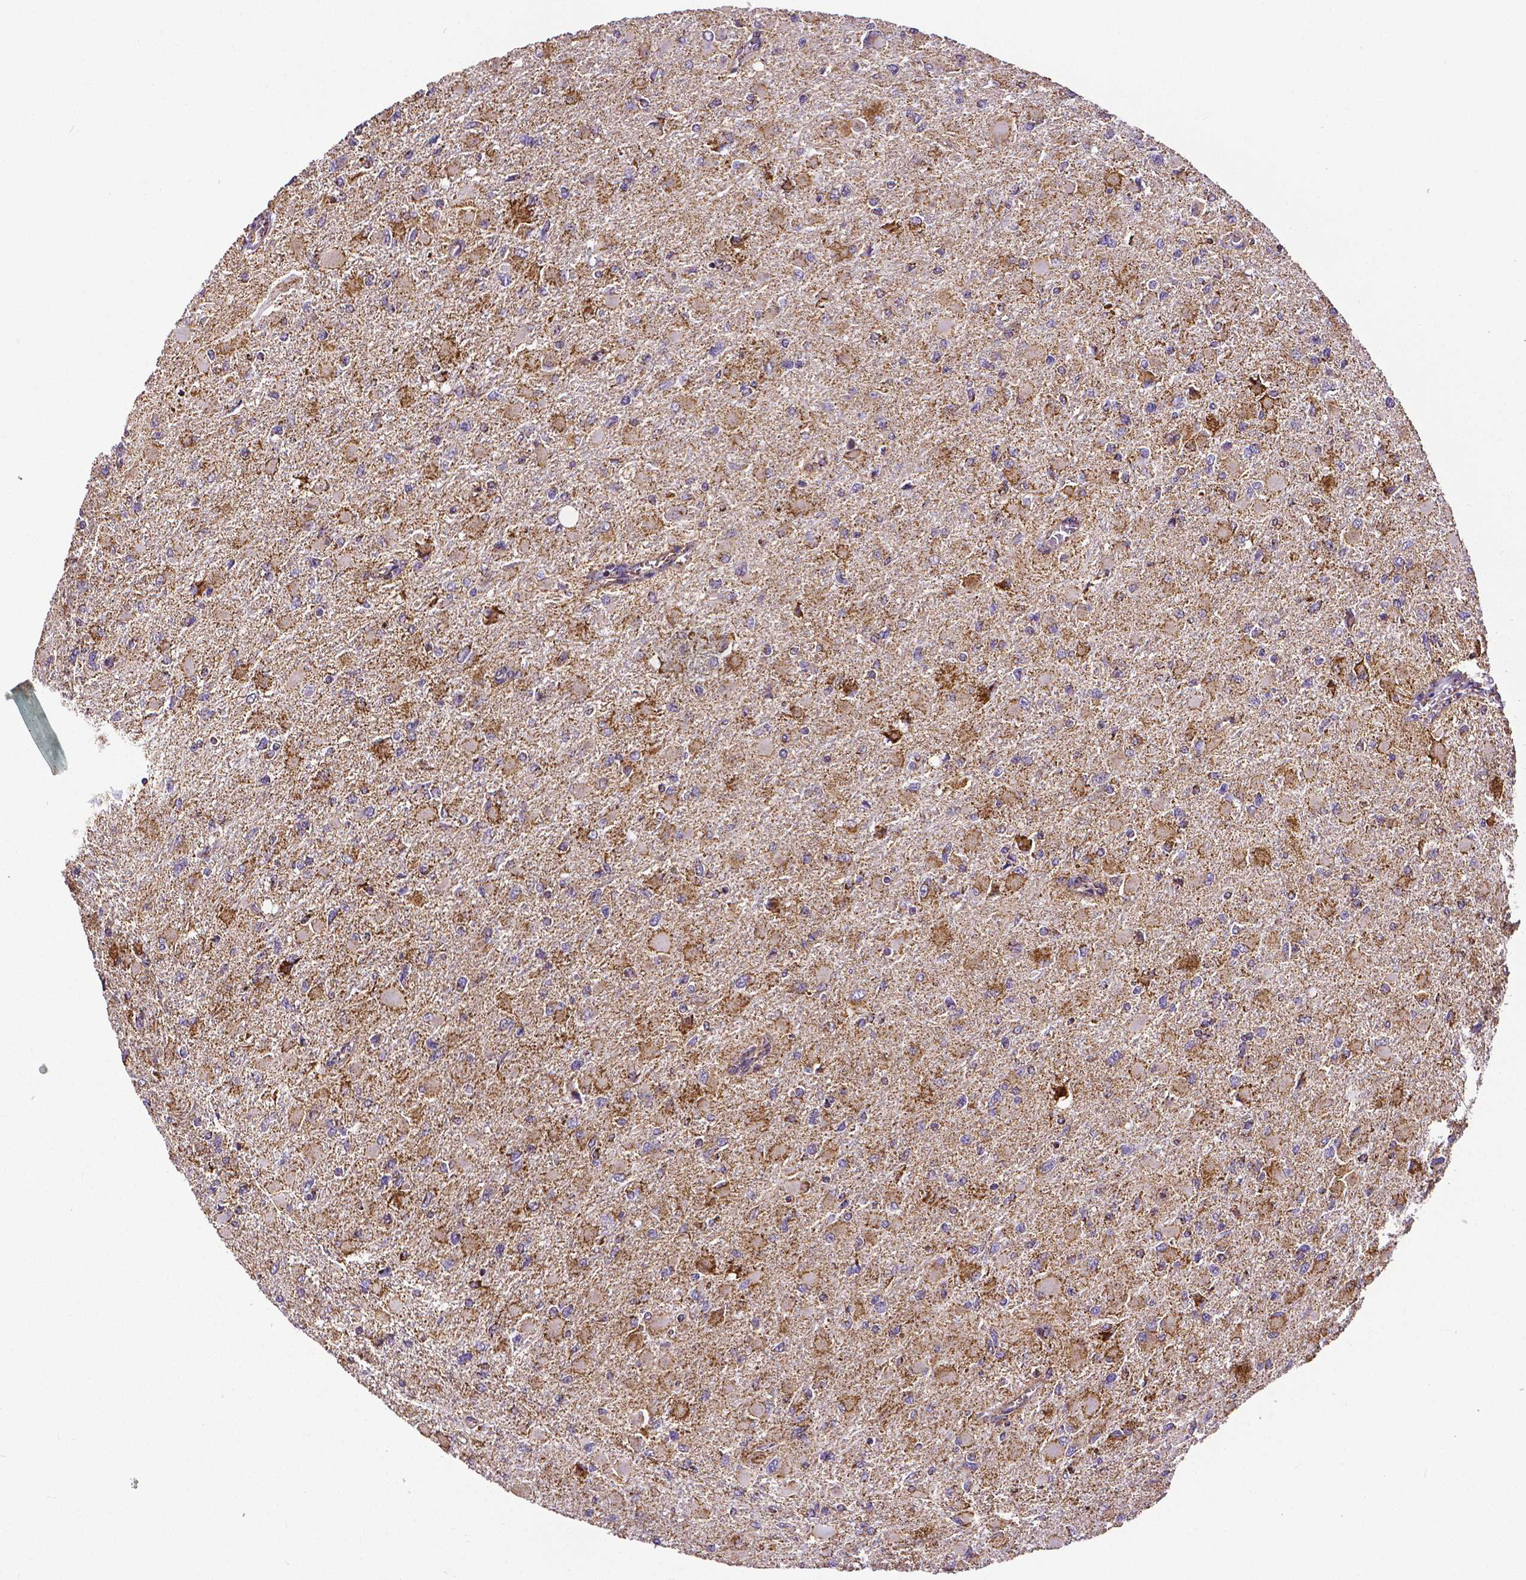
{"staining": {"intensity": "moderate", "quantity": "25%-75%", "location": "cytoplasmic/membranous"}, "tissue": "glioma", "cell_type": "Tumor cells", "image_type": "cancer", "snomed": [{"axis": "morphology", "description": "Glioma, malignant, High grade"}, {"axis": "topography", "description": "Cerebral cortex"}], "caption": "Glioma stained with DAB (3,3'-diaminobenzidine) immunohistochemistry (IHC) exhibits medium levels of moderate cytoplasmic/membranous positivity in approximately 25%-75% of tumor cells. (brown staining indicates protein expression, while blue staining denotes nuclei).", "gene": "MACC1", "patient": {"sex": "female", "age": 36}}